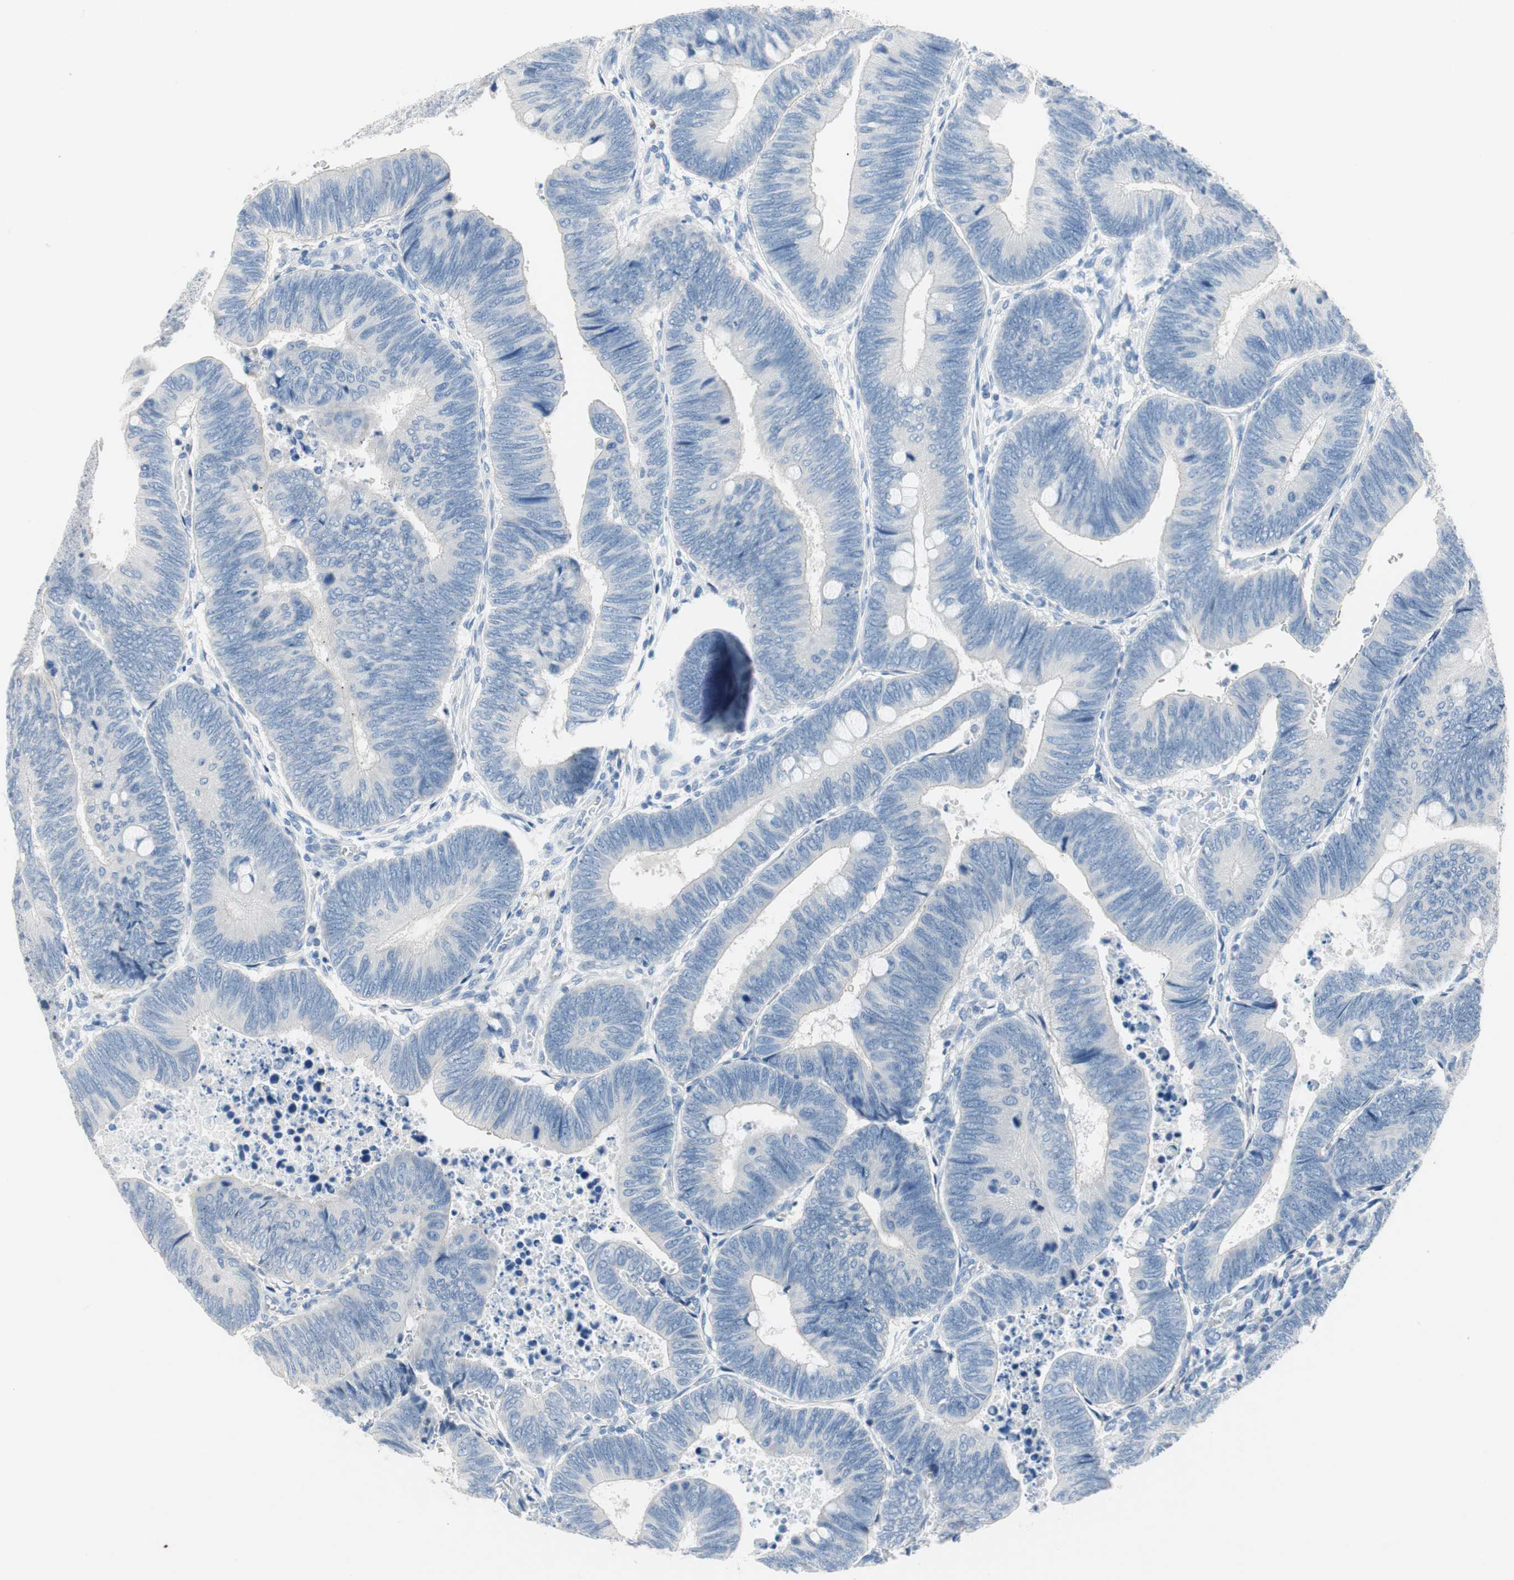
{"staining": {"intensity": "negative", "quantity": "none", "location": "none"}, "tissue": "colorectal cancer", "cell_type": "Tumor cells", "image_type": "cancer", "snomed": [{"axis": "morphology", "description": "Normal tissue, NOS"}, {"axis": "morphology", "description": "Adenocarcinoma, NOS"}, {"axis": "topography", "description": "Rectum"}, {"axis": "topography", "description": "Peripheral nerve tissue"}], "caption": "Human colorectal adenocarcinoma stained for a protein using IHC displays no expression in tumor cells.", "gene": "CPA3", "patient": {"sex": "male", "age": 92}}